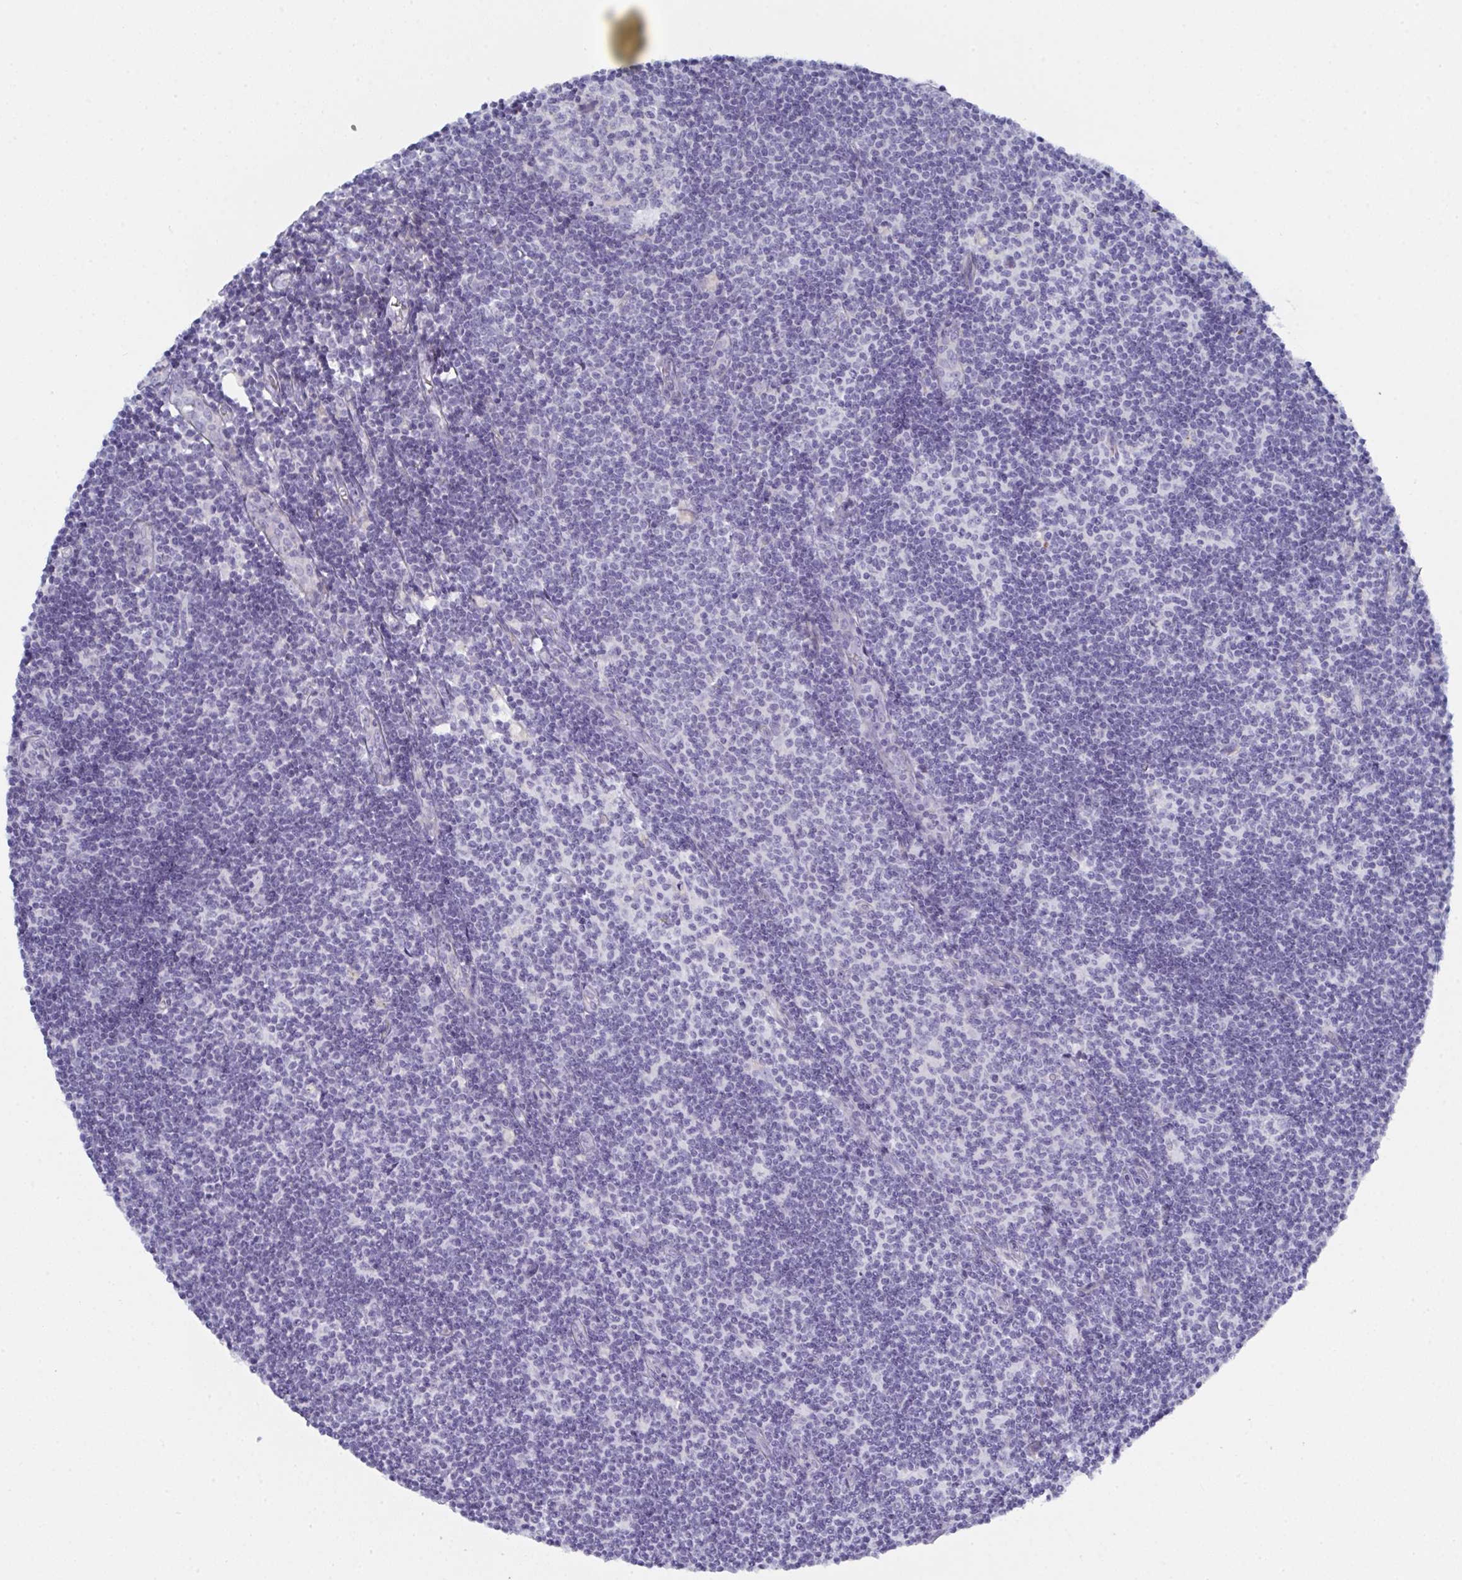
{"staining": {"intensity": "negative", "quantity": "none", "location": "none"}, "tissue": "lymph node", "cell_type": "Germinal center cells", "image_type": "normal", "snomed": [{"axis": "morphology", "description": "Normal tissue, NOS"}, {"axis": "topography", "description": "Lymph node"}], "caption": "Unremarkable lymph node was stained to show a protein in brown. There is no significant staining in germinal center cells. (DAB (3,3'-diaminobenzidine) immunohistochemistry (IHC) visualized using brightfield microscopy, high magnification).", "gene": "ZNF684", "patient": {"sex": "female", "age": 31}}